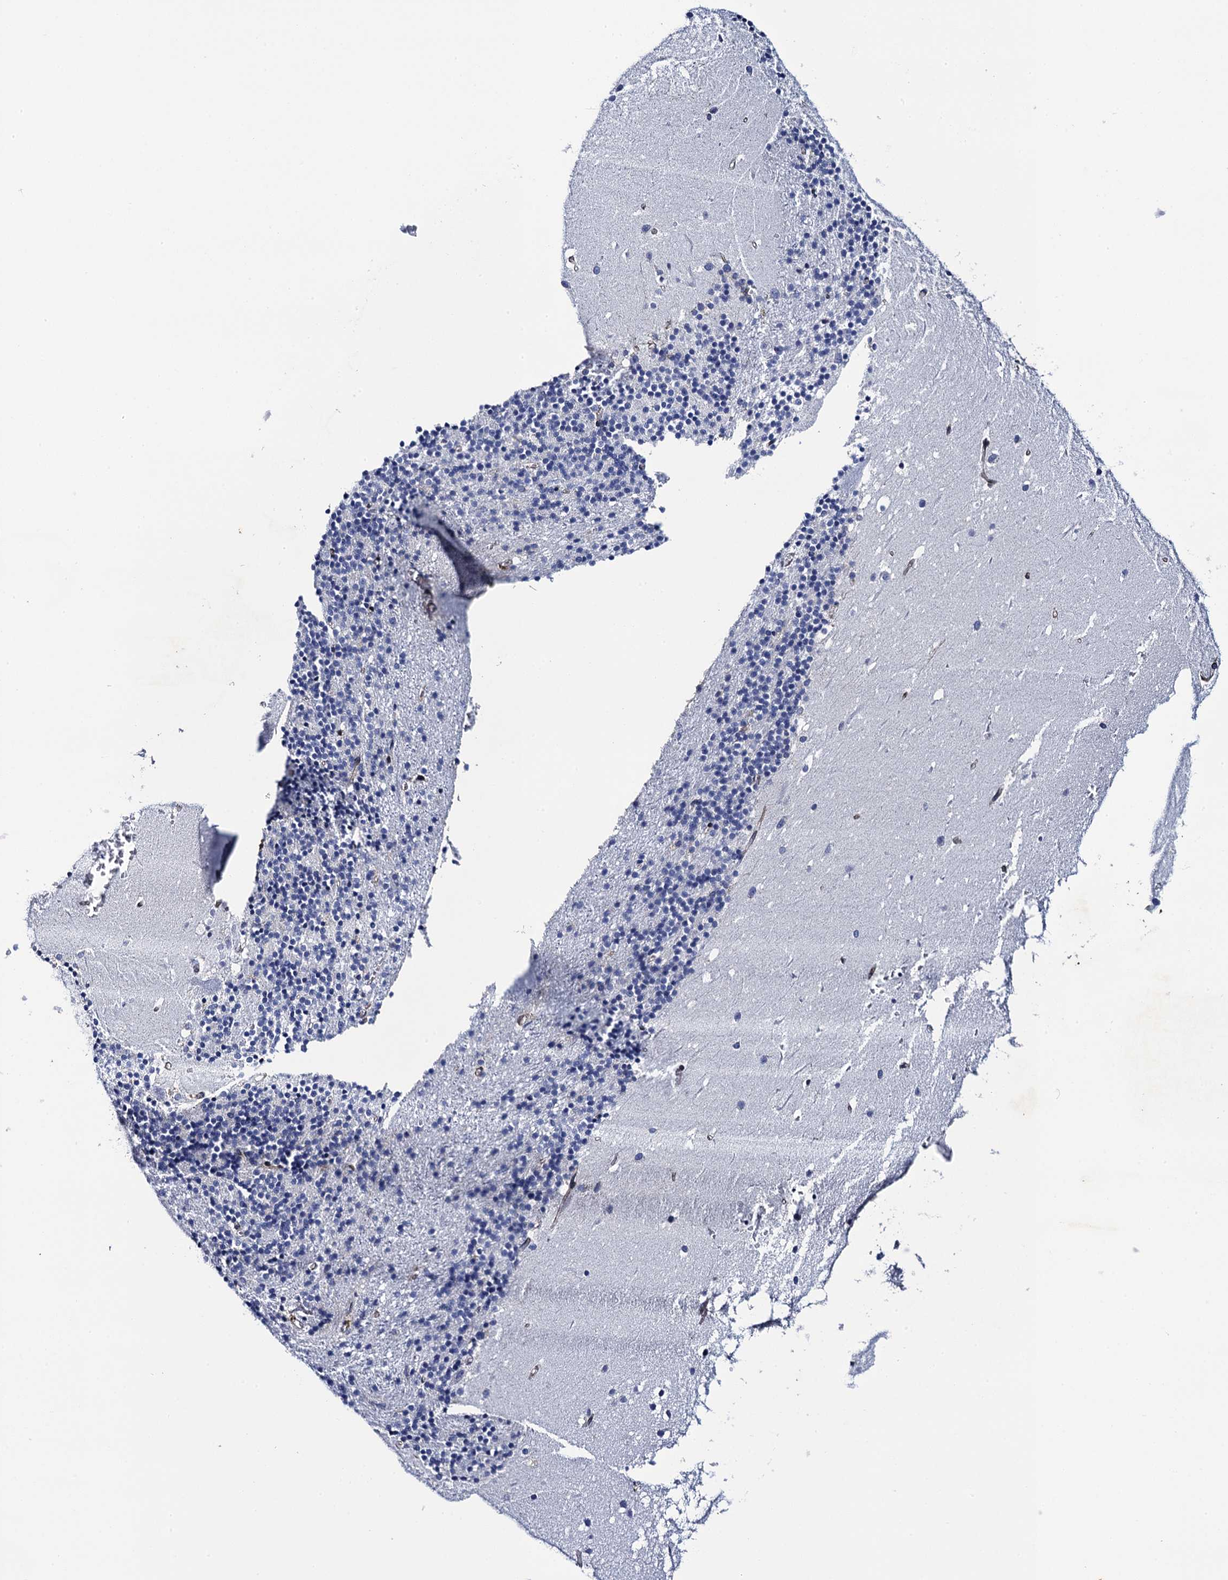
{"staining": {"intensity": "negative", "quantity": "none", "location": "none"}, "tissue": "cerebellum", "cell_type": "Cells in granular layer", "image_type": "normal", "snomed": [{"axis": "morphology", "description": "Normal tissue, NOS"}, {"axis": "topography", "description": "Cerebellum"}], "caption": "This is an immunohistochemistry (IHC) photomicrograph of benign cerebellum. There is no positivity in cells in granular layer.", "gene": "POGLUT3", "patient": {"sex": "male", "age": 54}}